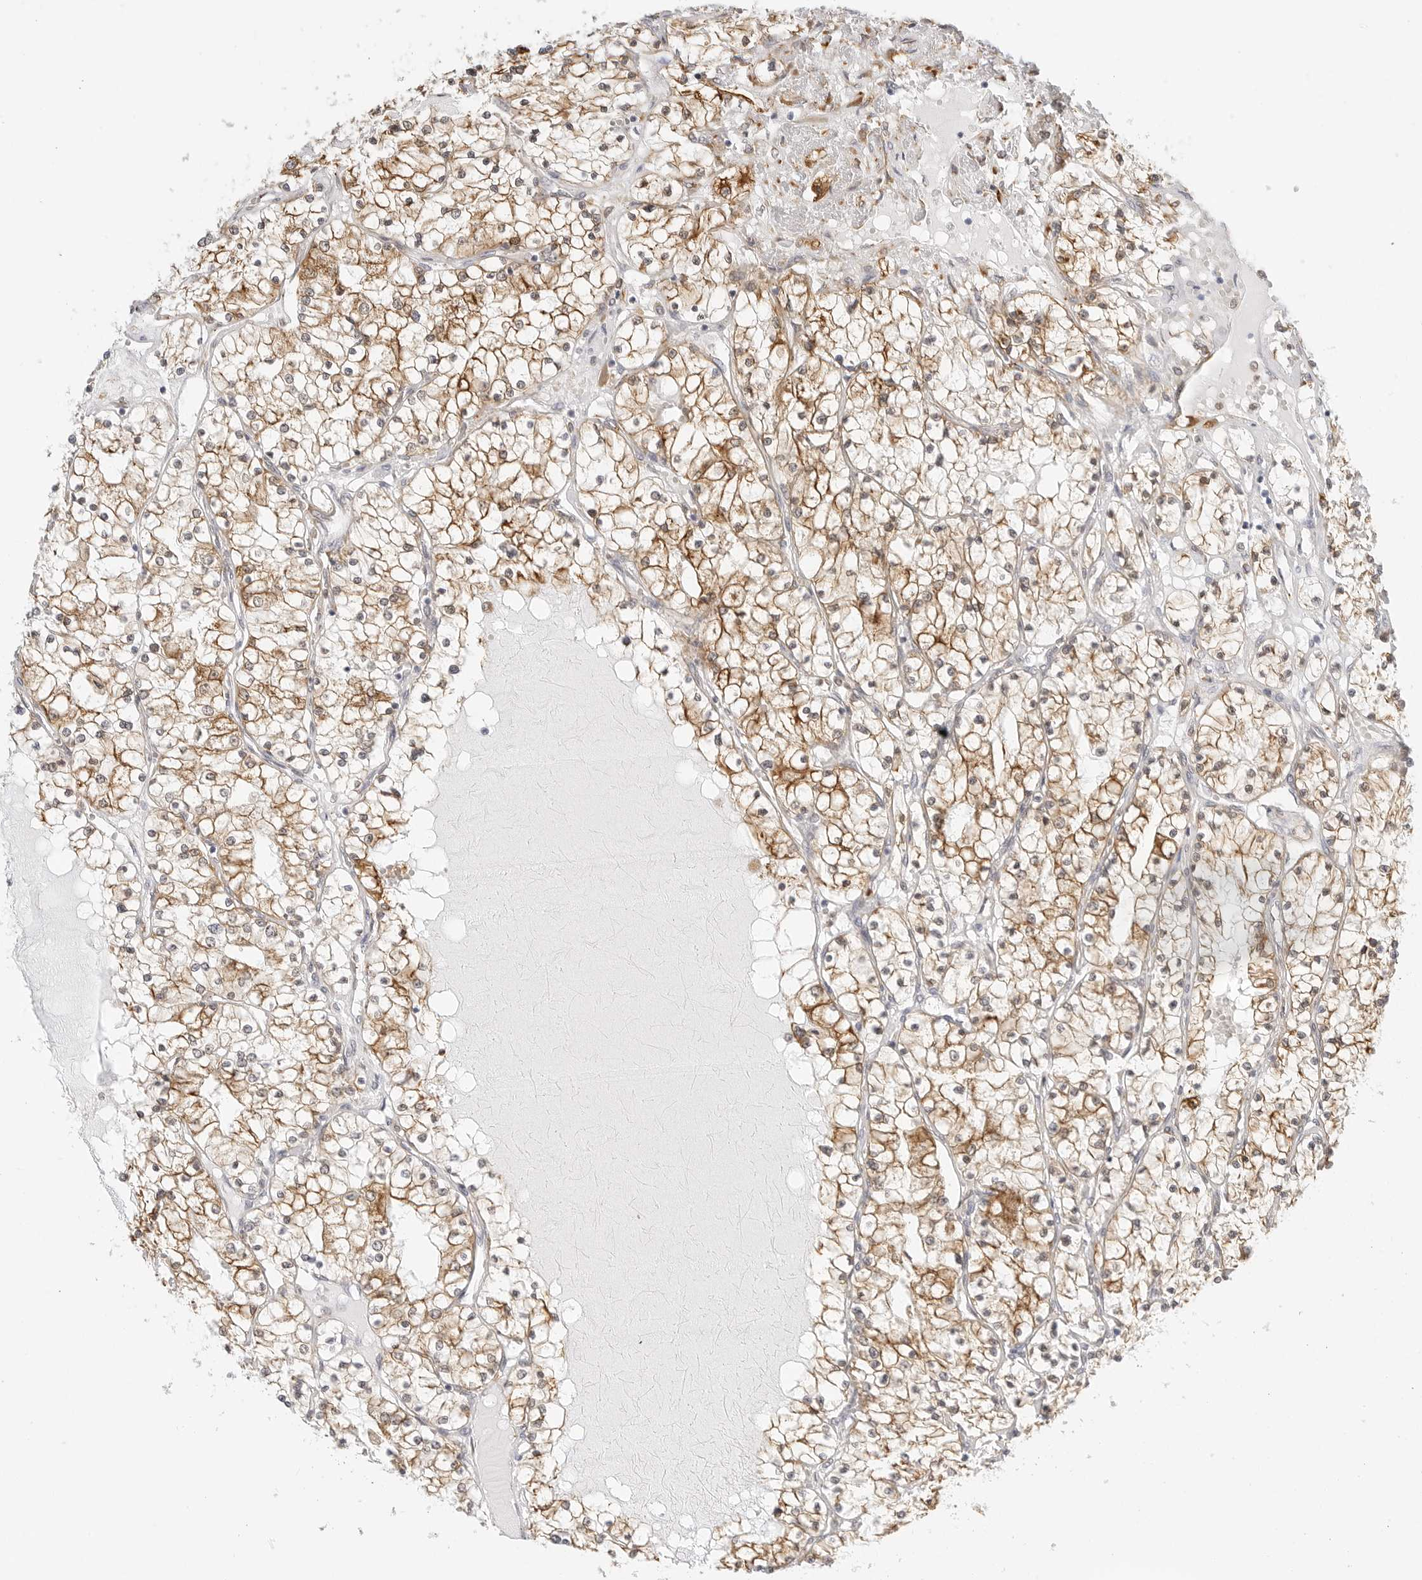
{"staining": {"intensity": "moderate", "quantity": ">75%", "location": "cytoplasmic/membranous"}, "tissue": "renal cancer", "cell_type": "Tumor cells", "image_type": "cancer", "snomed": [{"axis": "morphology", "description": "Normal tissue, NOS"}, {"axis": "morphology", "description": "Adenocarcinoma, NOS"}, {"axis": "topography", "description": "Kidney"}], "caption": "This is a photomicrograph of immunohistochemistry staining of renal cancer (adenocarcinoma), which shows moderate expression in the cytoplasmic/membranous of tumor cells.", "gene": "THEM4", "patient": {"sex": "male", "age": 68}}